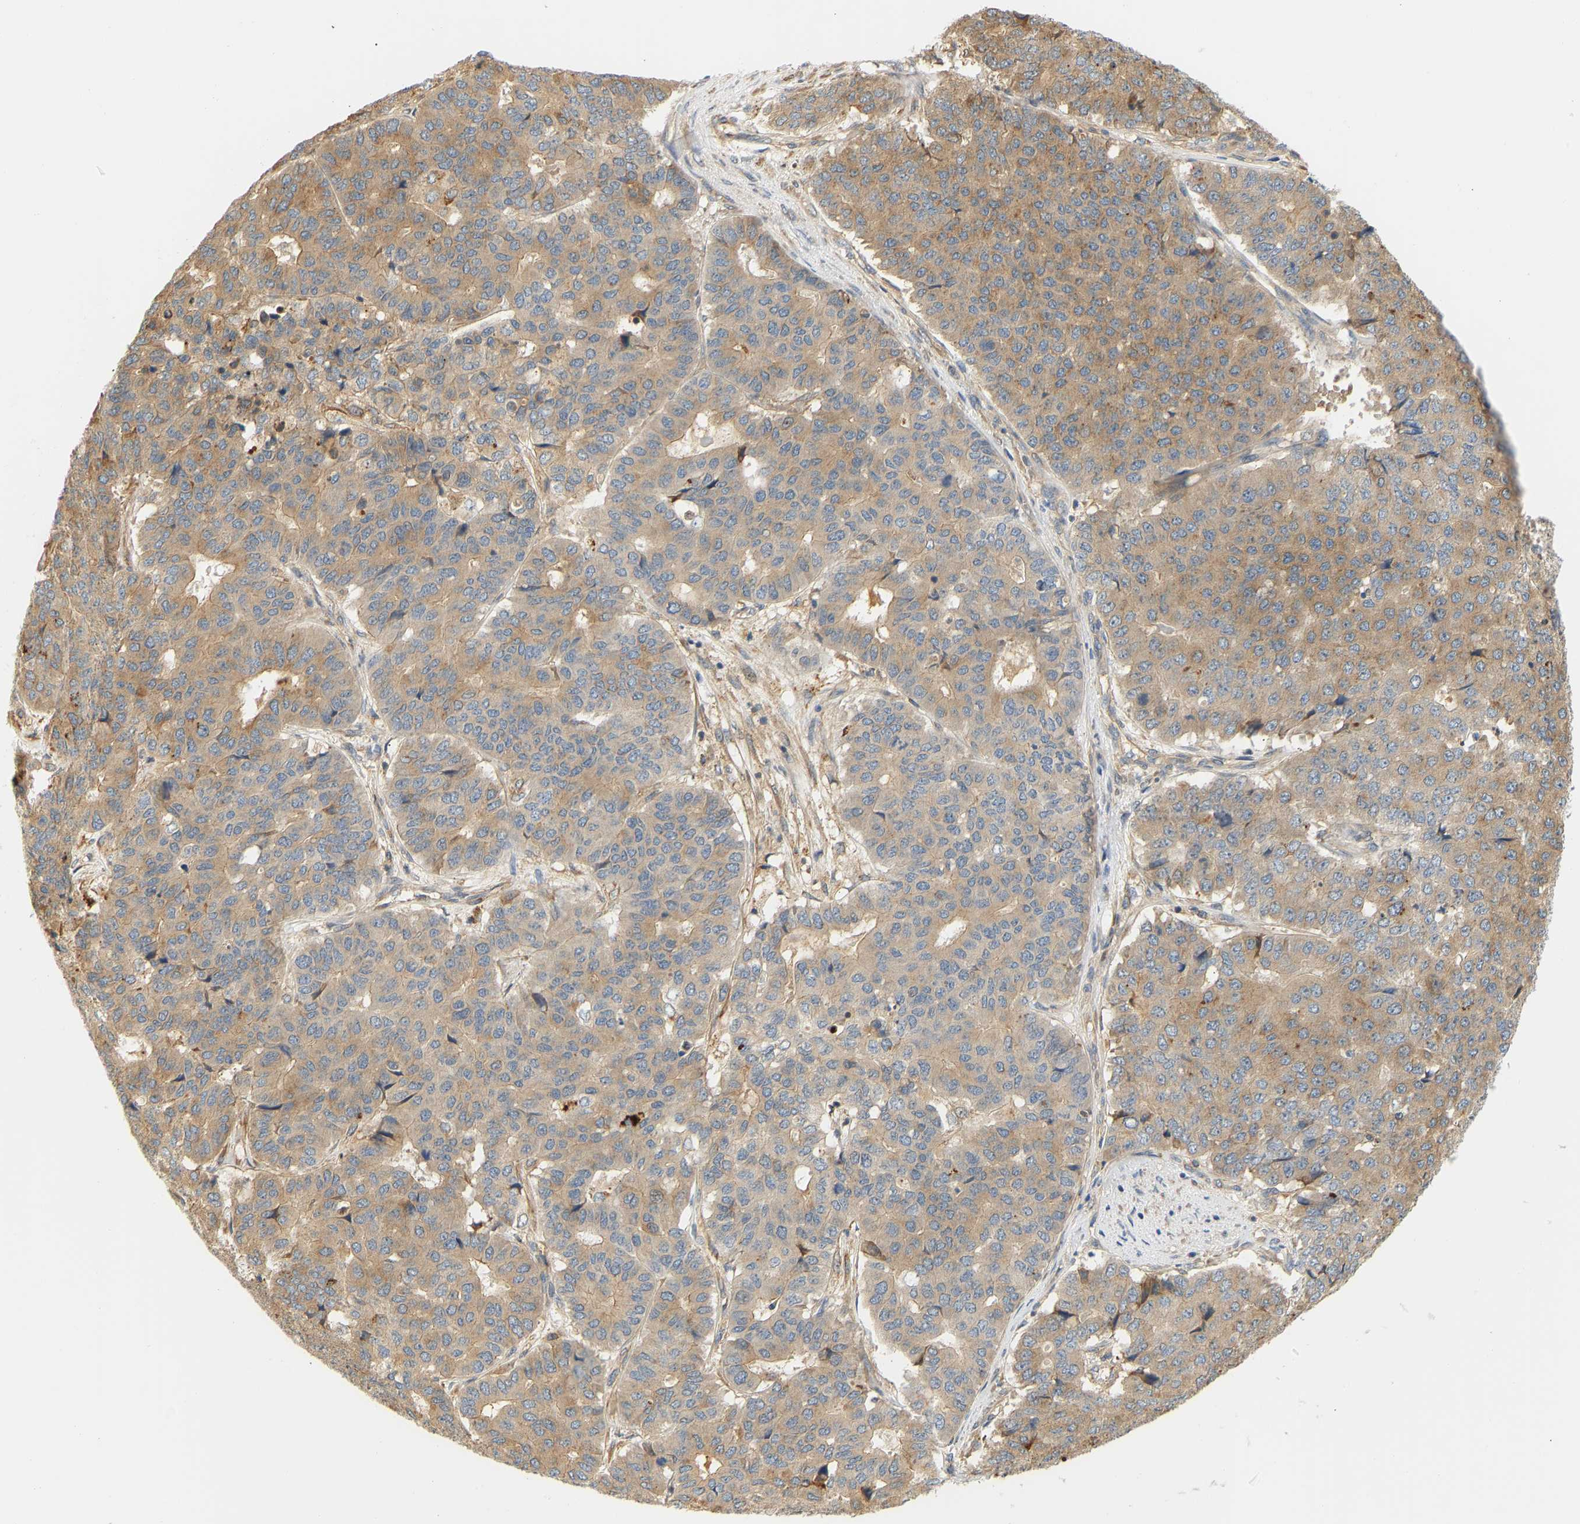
{"staining": {"intensity": "moderate", "quantity": "25%-75%", "location": "cytoplasmic/membranous"}, "tissue": "pancreatic cancer", "cell_type": "Tumor cells", "image_type": "cancer", "snomed": [{"axis": "morphology", "description": "Adenocarcinoma, NOS"}, {"axis": "topography", "description": "Pancreas"}], "caption": "Immunohistochemistry (DAB) staining of human pancreatic cancer displays moderate cytoplasmic/membranous protein positivity in approximately 25%-75% of tumor cells.", "gene": "CEP57", "patient": {"sex": "male", "age": 50}}